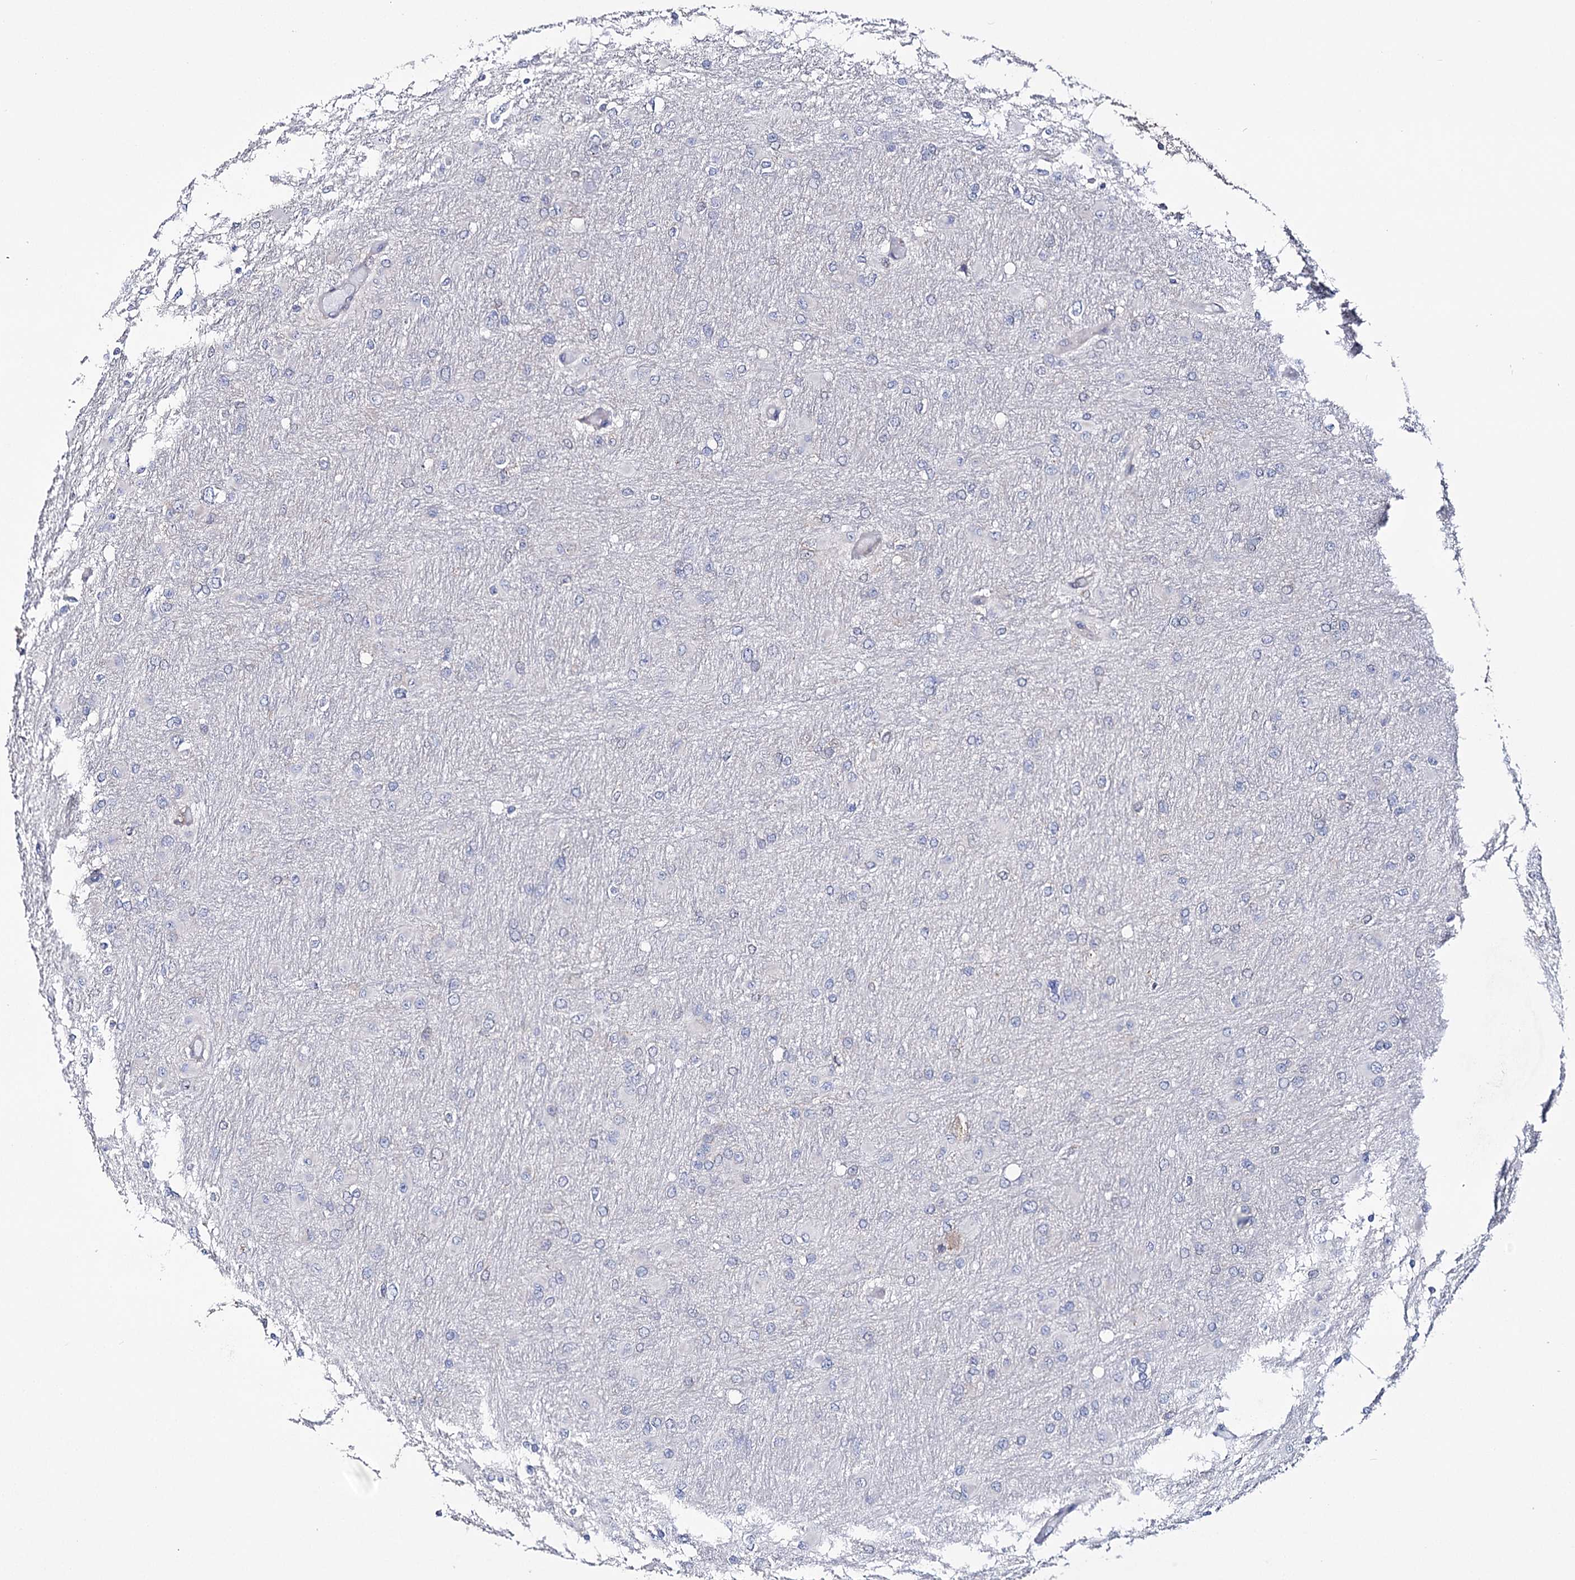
{"staining": {"intensity": "negative", "quantity": "none", "location": "none"}, "tissue": "glioma", "cell_type": "Tumor cells", "image_type": "cancer", "snomed": [{"axis": "morphology", "description": "Glioma, malignant, High grade"}, {"axis": "topography", "description": "Cerebral cortex"}], "caption": "Glioma stained for a protein using immunohistochemistry (IHC) displays no staining tumor cells.", "gene": "PTER", "patient": {"sex": "female", "age": 36}}